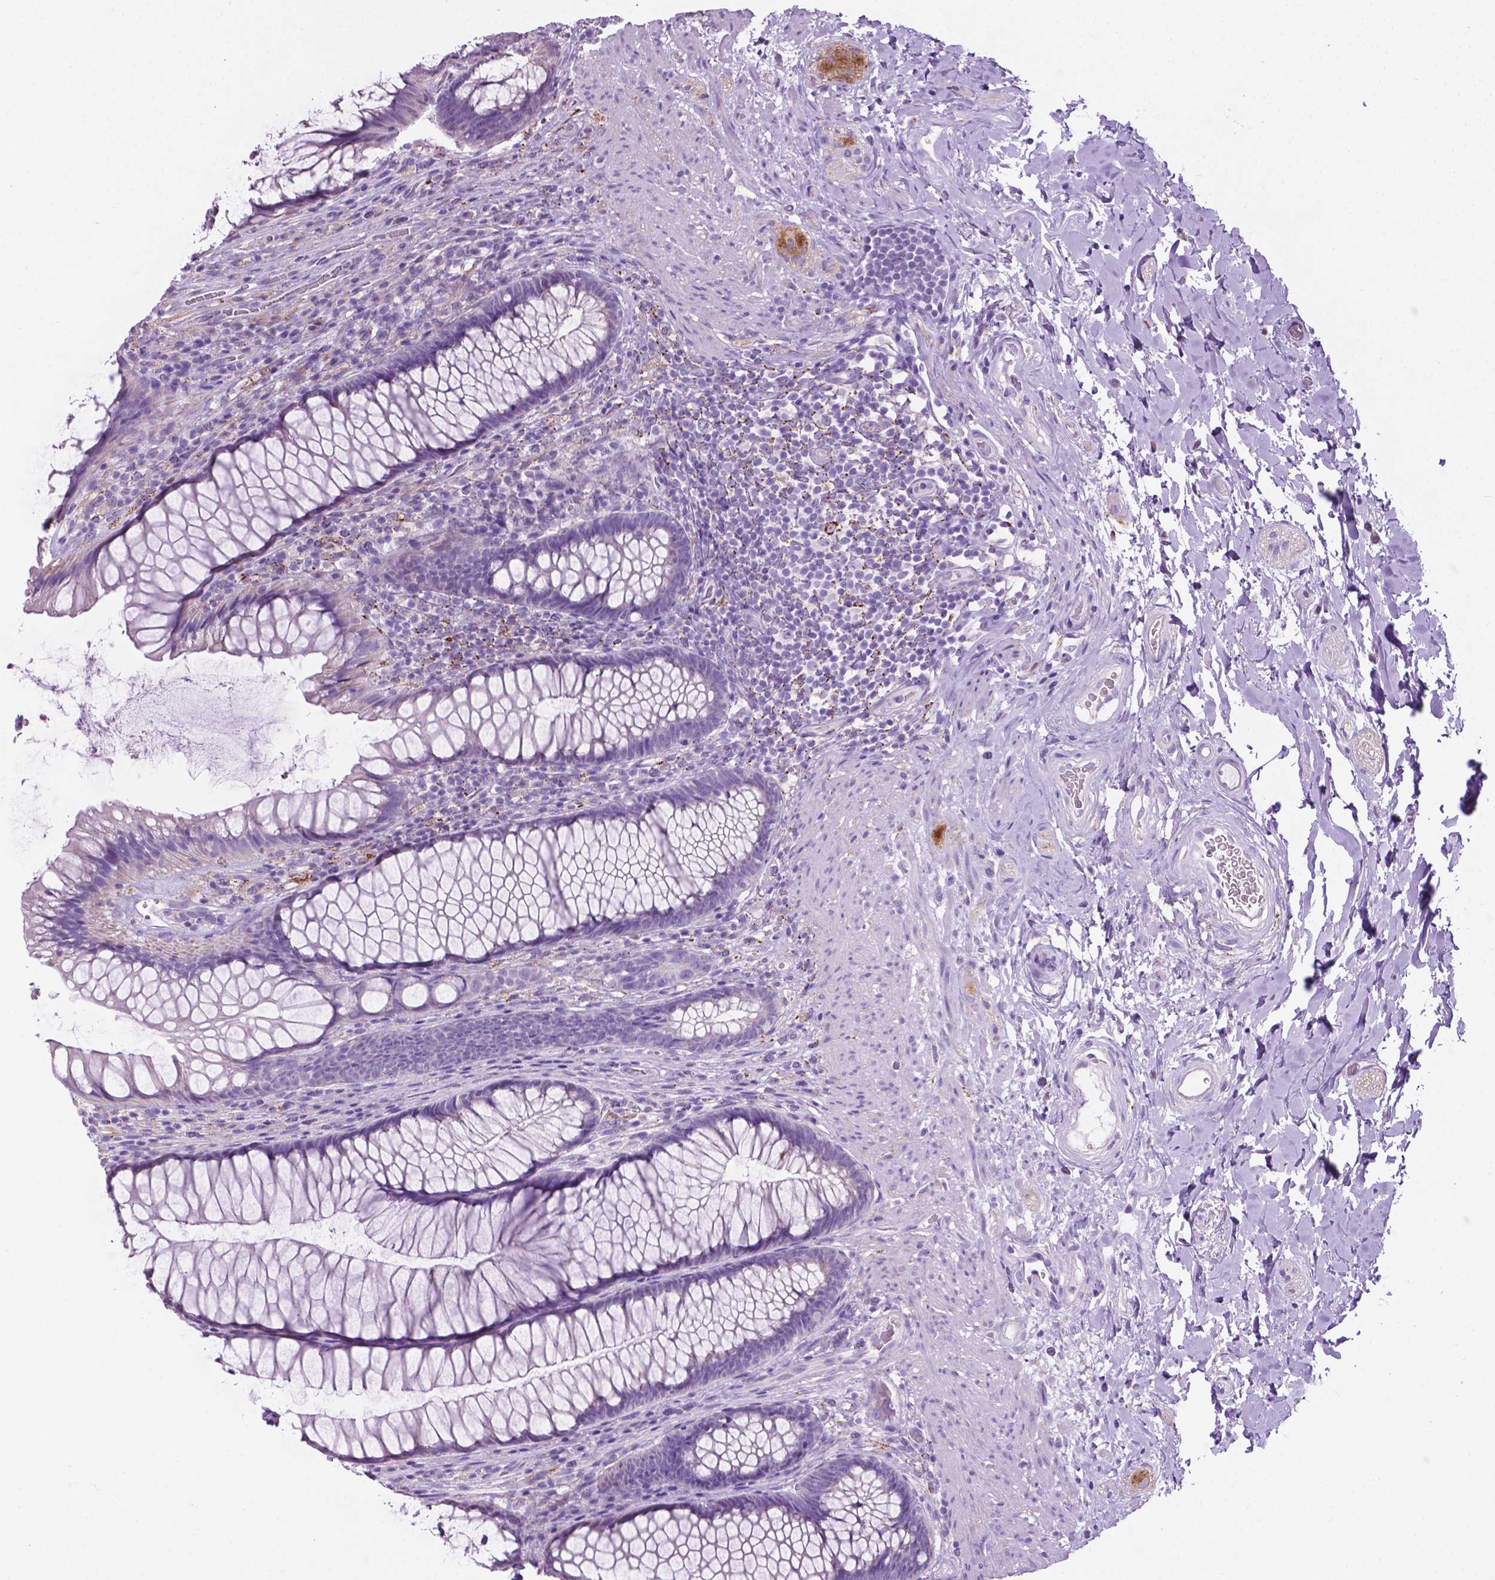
{"staining": {"intensity": "negative", "quantity": "none", "location": "none"}, "tissue": "rectum", "cell_type": "Glandular cells", "image_type": "normal", "snomed": [{"axis": "morphology", "description": "Normal tissue, NOS"}, {"axis": "topography", "description": "Smooth muscle"}, {"axis": "topography", "description": "Rectum"}], "caption": "The micrograph displays no significant staining in glandular cells of rectum.", "gene": "TMEM132E", "patient": {"sex": "male", "age": 53}}